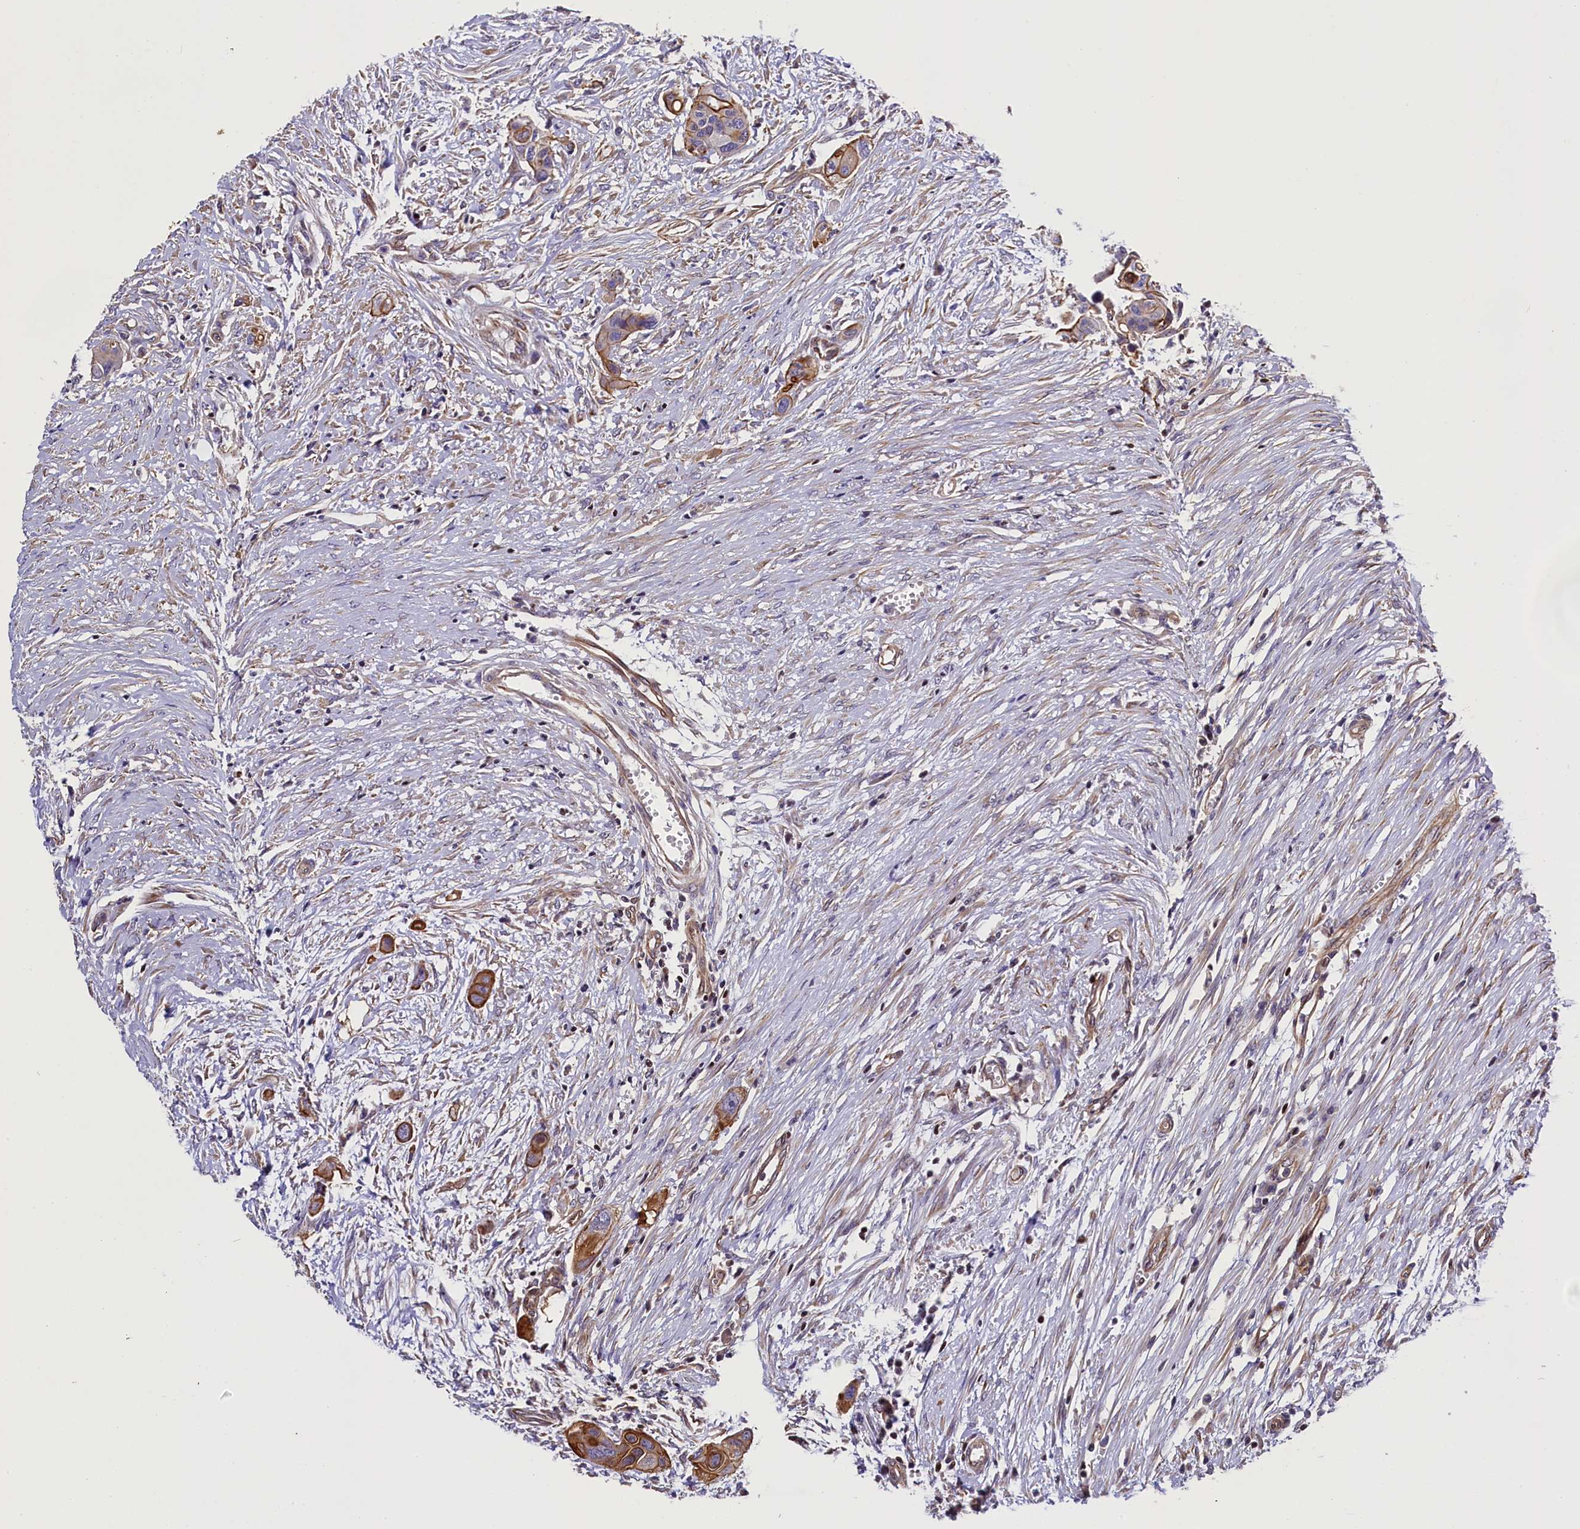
{"staining": {"intensity": "moderate", "quantity": "<25%", "location": "cytoplasmic/membranous"}, "tissue": "colorectal cancer", "cell_type": "Tumor cells", "image_type": "cancer", "snomed": [{"axis": "morphology", "description": "Adenocarcinoma, NOS"}, {"axis": "topography", "description": "Colon"}], "caption": "The histopathology image reveals a brown stain indicating the presence of a protein in the cytoplasmic/membranous of tumor cells in colorectal cancer.", "gene": "SP4", "patient": {"sex": "male", "age": 77}}